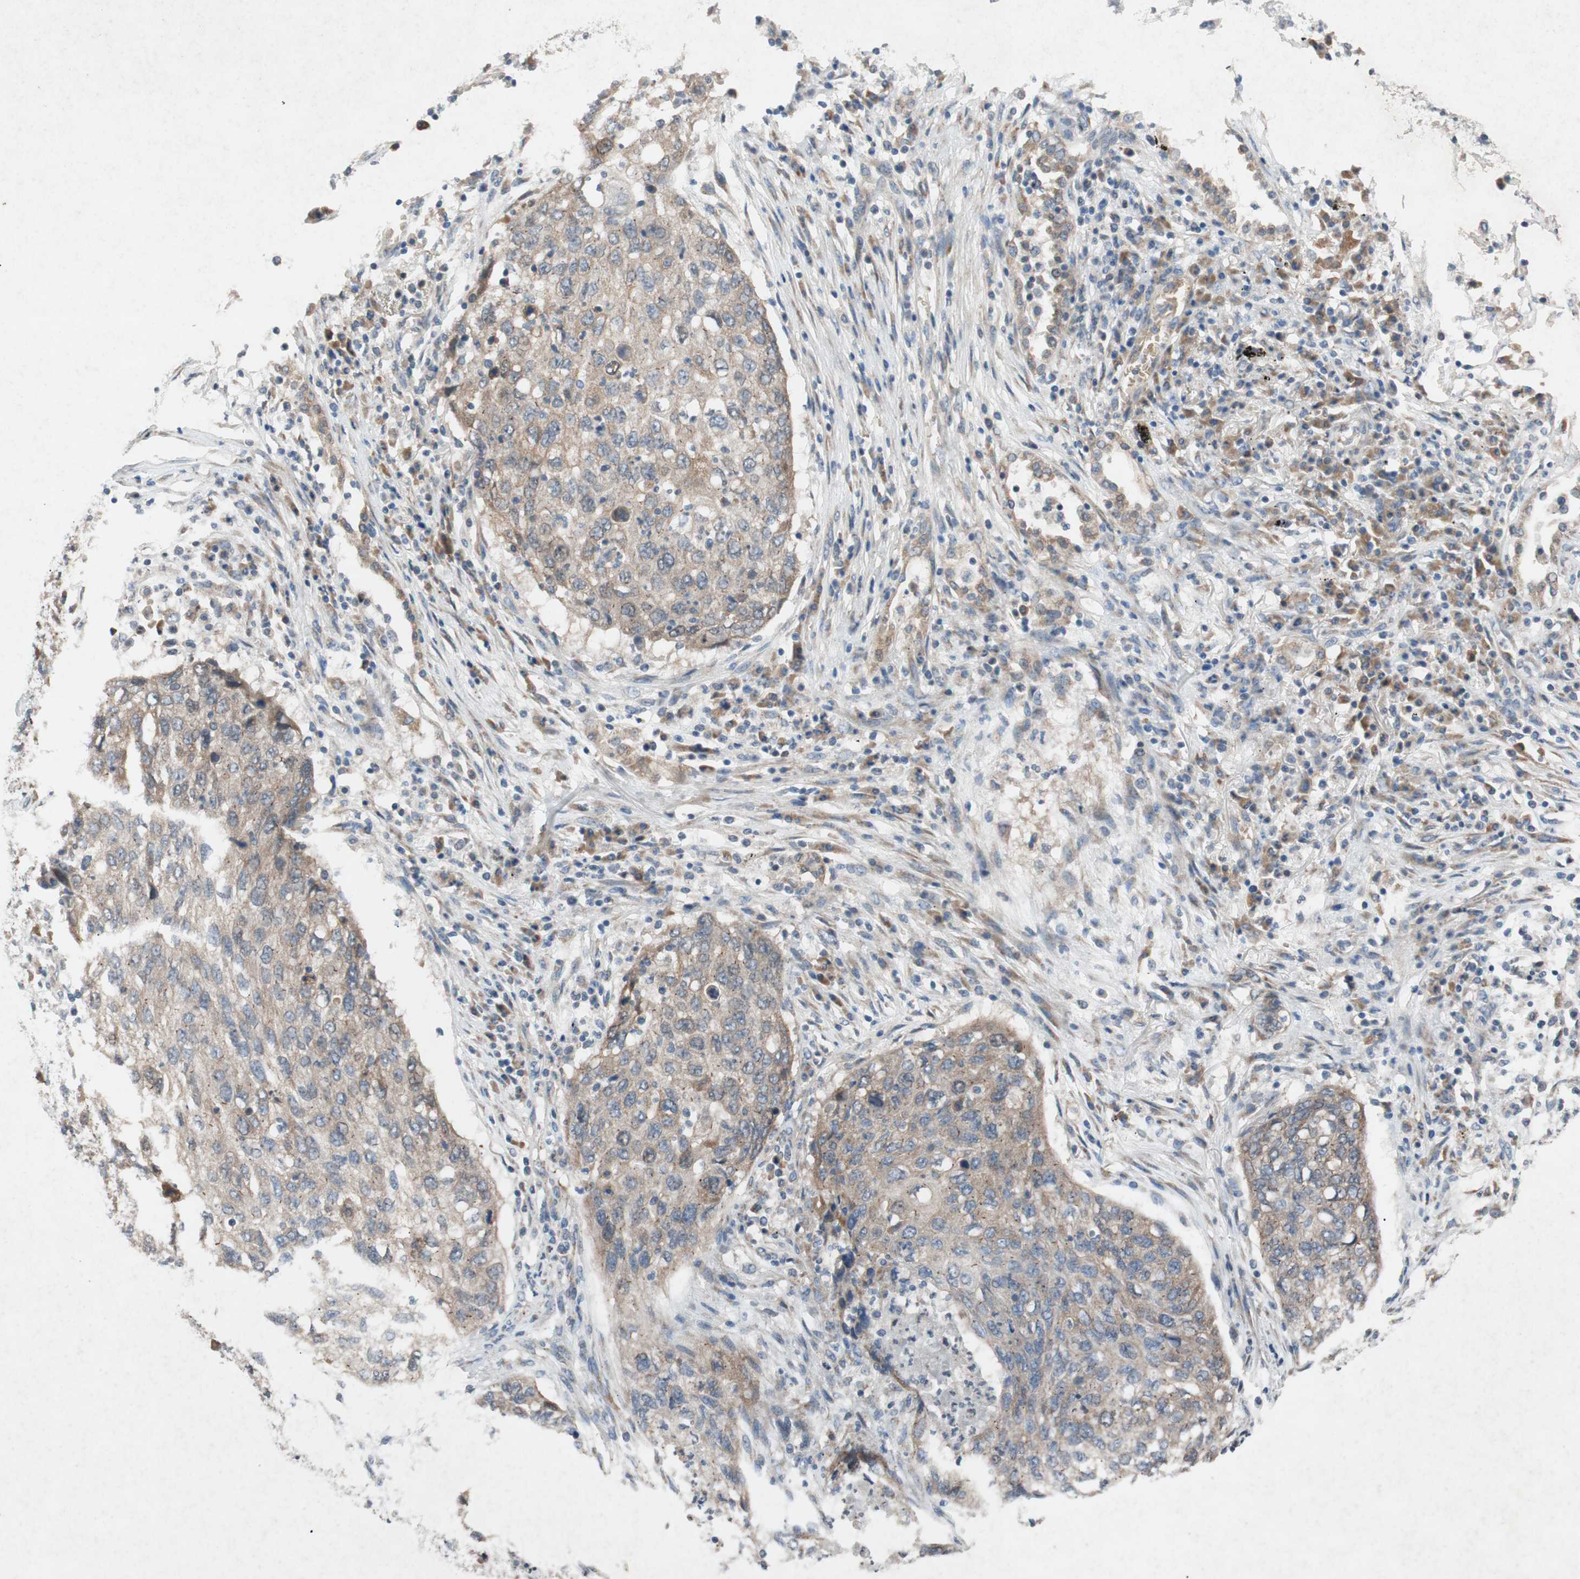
{"staining": {"intensity": "weak", "quantity": ">75%", "location": "cytoplasmic/membranous"}, "tissue": "lung cancer", "cell_type": "Tumor cells", "image_type": "cancer", "snomed": [{"axis": "morphology", "description": "Squamous cell carcinoma, NOS"}, {"axis": "topography", "description": "Lung"}], "caption": "Lung cancer stained for a protein (brown) displays weak cytoplasmic/membranous positive staining in about >75% of tumor cells.", "gene": "ADD2", "patient": {"sex": "female", "age": 63}}